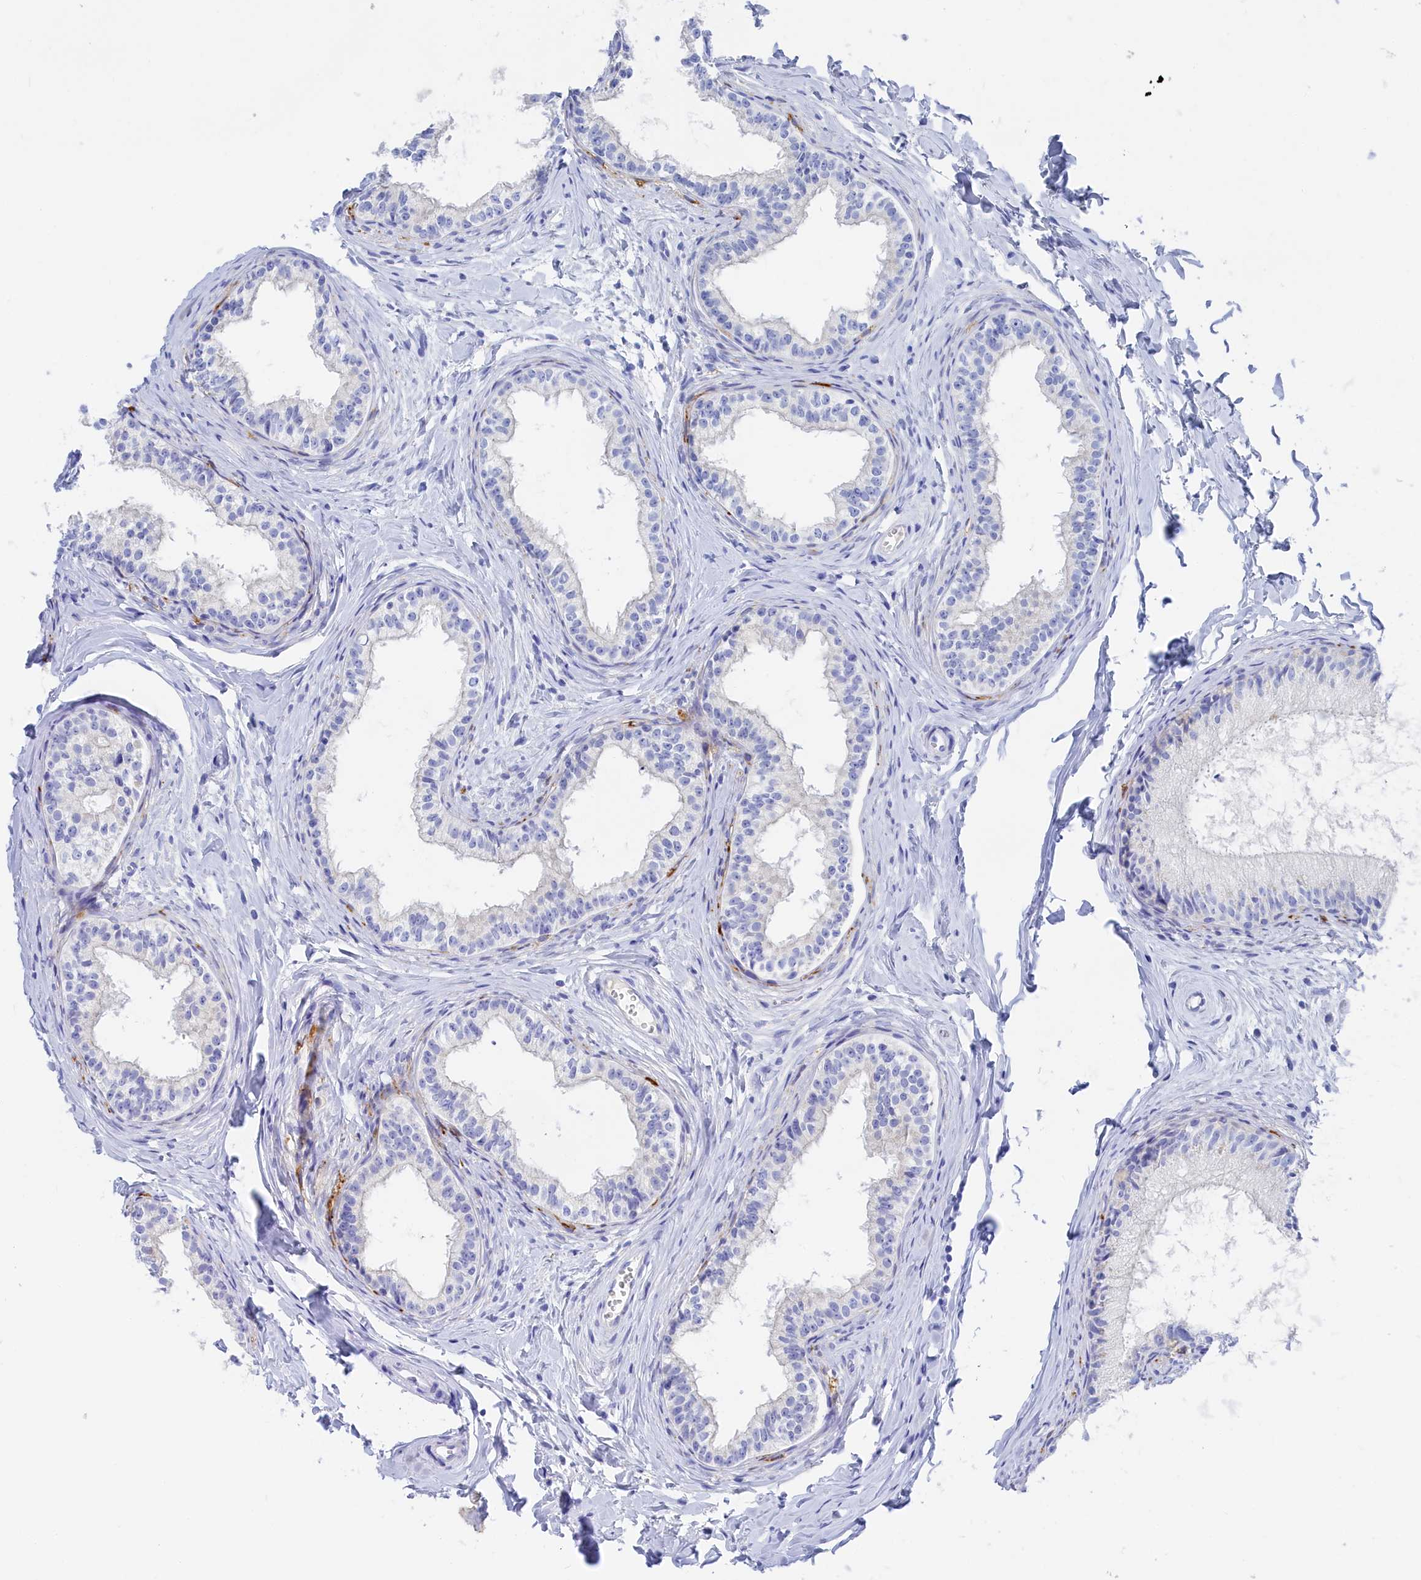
{"staining": {"intensity": "negative", "quantity": "none", "location": "none"}, "tissue": "epididymis", "cell_type": "Glandular cells", "image_type": "normal", "snomed": [{"axis": "morphology", "description": "Normal tissue, NOS"}, {"axis": "topography", "description": "Epididymis"}], "caption": "DAB (3,3'-diaminobenzidine) immunohistochemical staining of unremarkable epididymis shows no significant expression in glandular cells.", "gene": "TRIM10", "patient": {"sex": "male", "age": 34}}